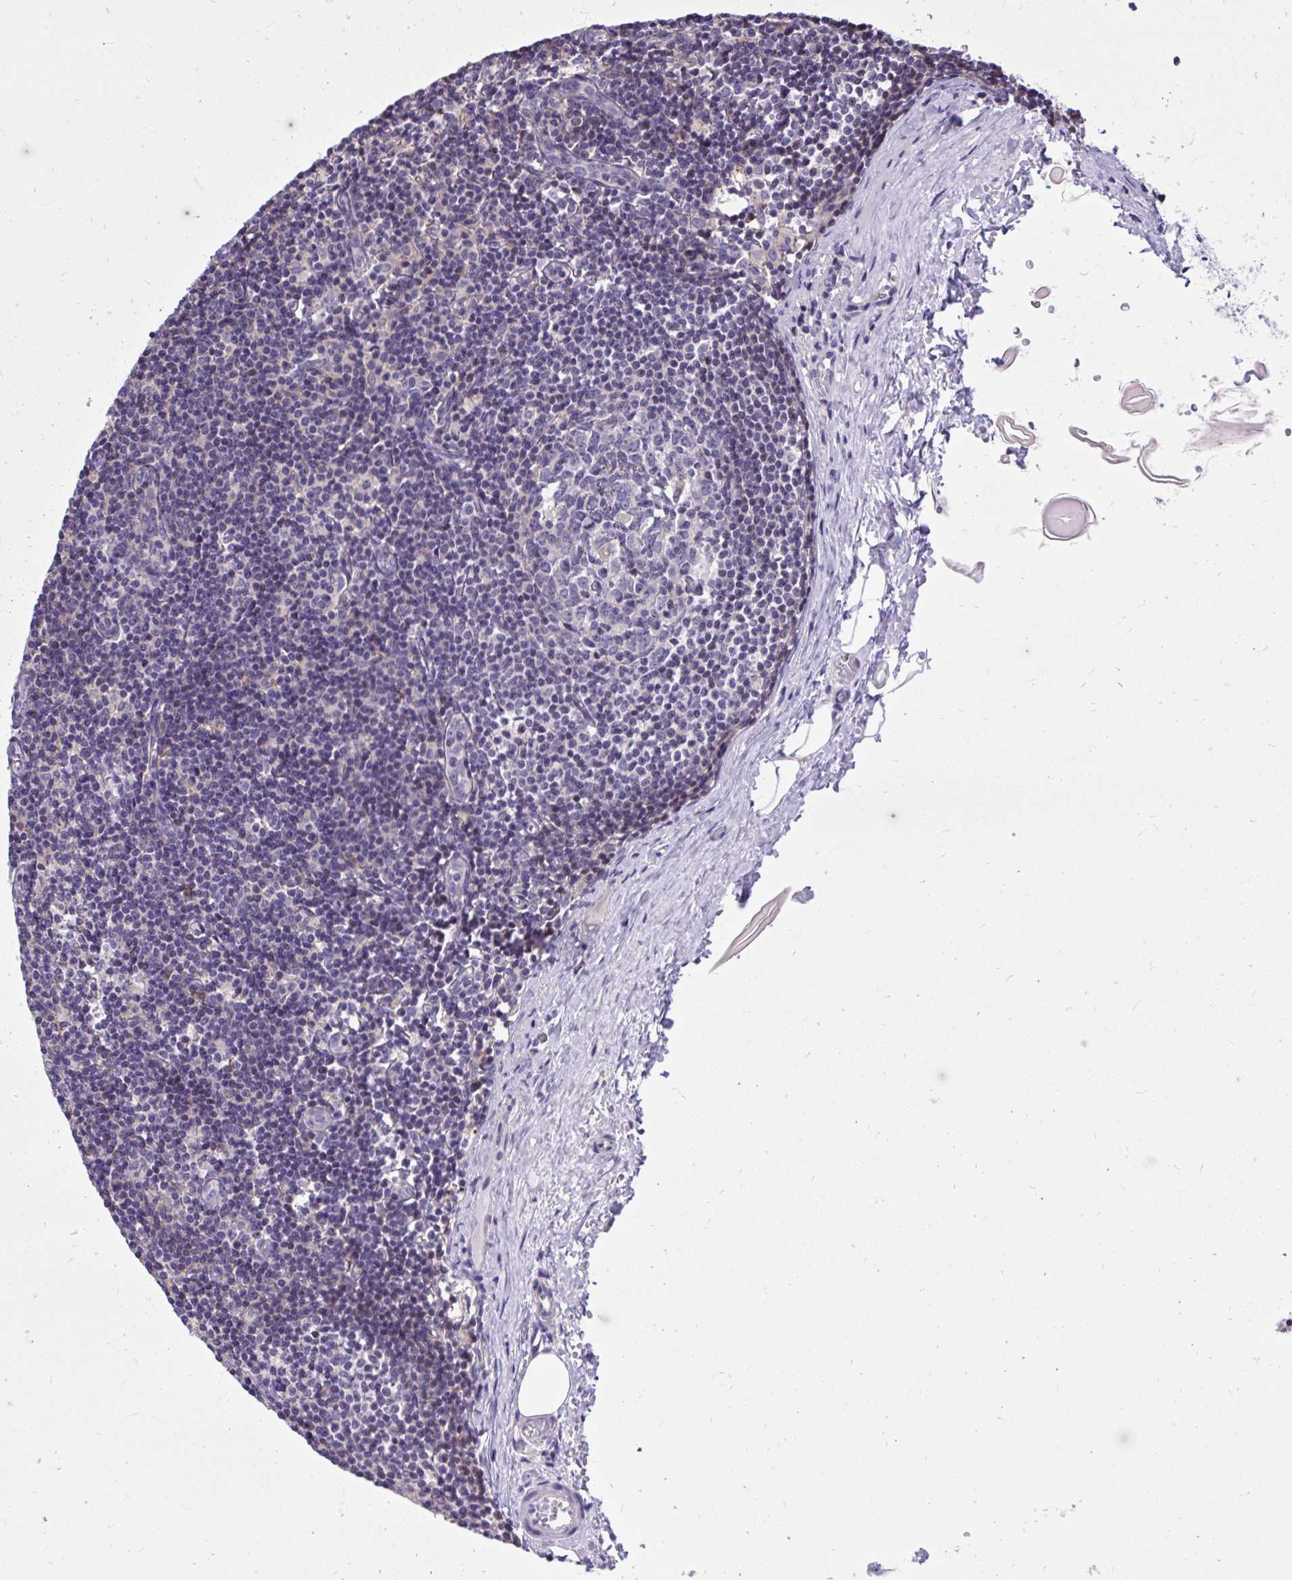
{"staining": {"intensity": "negative", "quantity": "none", "location": "none"}, "tissue": "lymph node", "cell_type": "Germinal center cells", "image_type": "normal", "snomed": [{"axis": "morphology", "description": "Normal tissue, NOS"}, {"axis": "topography", "description": "Lymph node"}], "caption": "This is an IHC image of unremarkable human lymph node. There is no expression in germinal center cells.", "gene": "GRK4", "patient": {"sex": "male", "age": 49}}